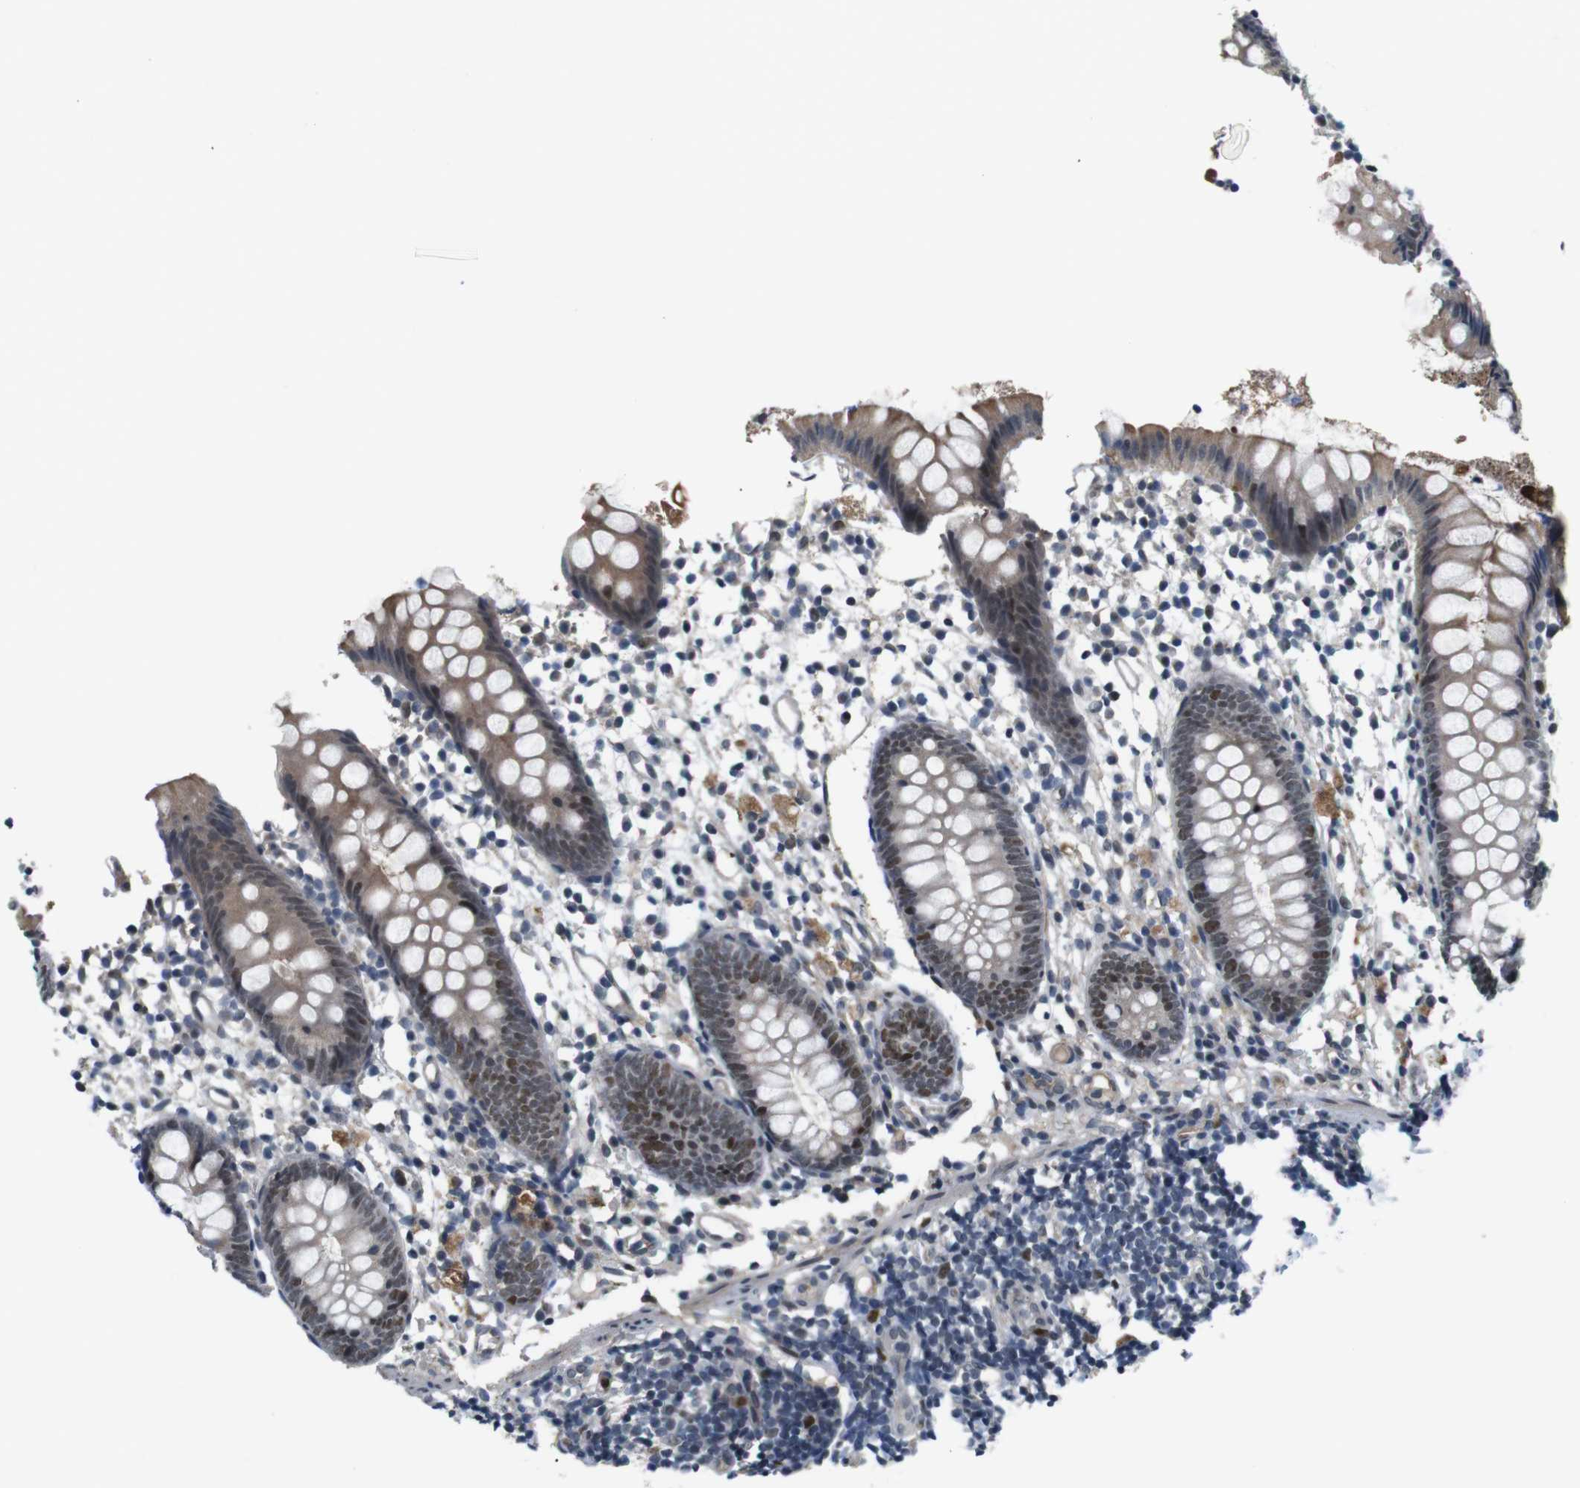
{"staining": {"intensity": "moderate", "quantity": "25%-75%", "location": "cytoplasmic/membranous,nuclear"}, "tissue": "appendix", "cell_type": "Glandular cells", "image_type": "normal", "snomed": [{"axis": "morphology", "description": "Normal tissue, NOS"}, {"axis": "topography", "description": "Appendix"}], "caption": "Glandular cells exhibit medium levels of moderate cytoplasmic/membranous,nuclear staining in approximately 25%-75% of cells in normal human appendix.", "gene": "SMCO2", "patient": {"sex": "female", "age": 20}}